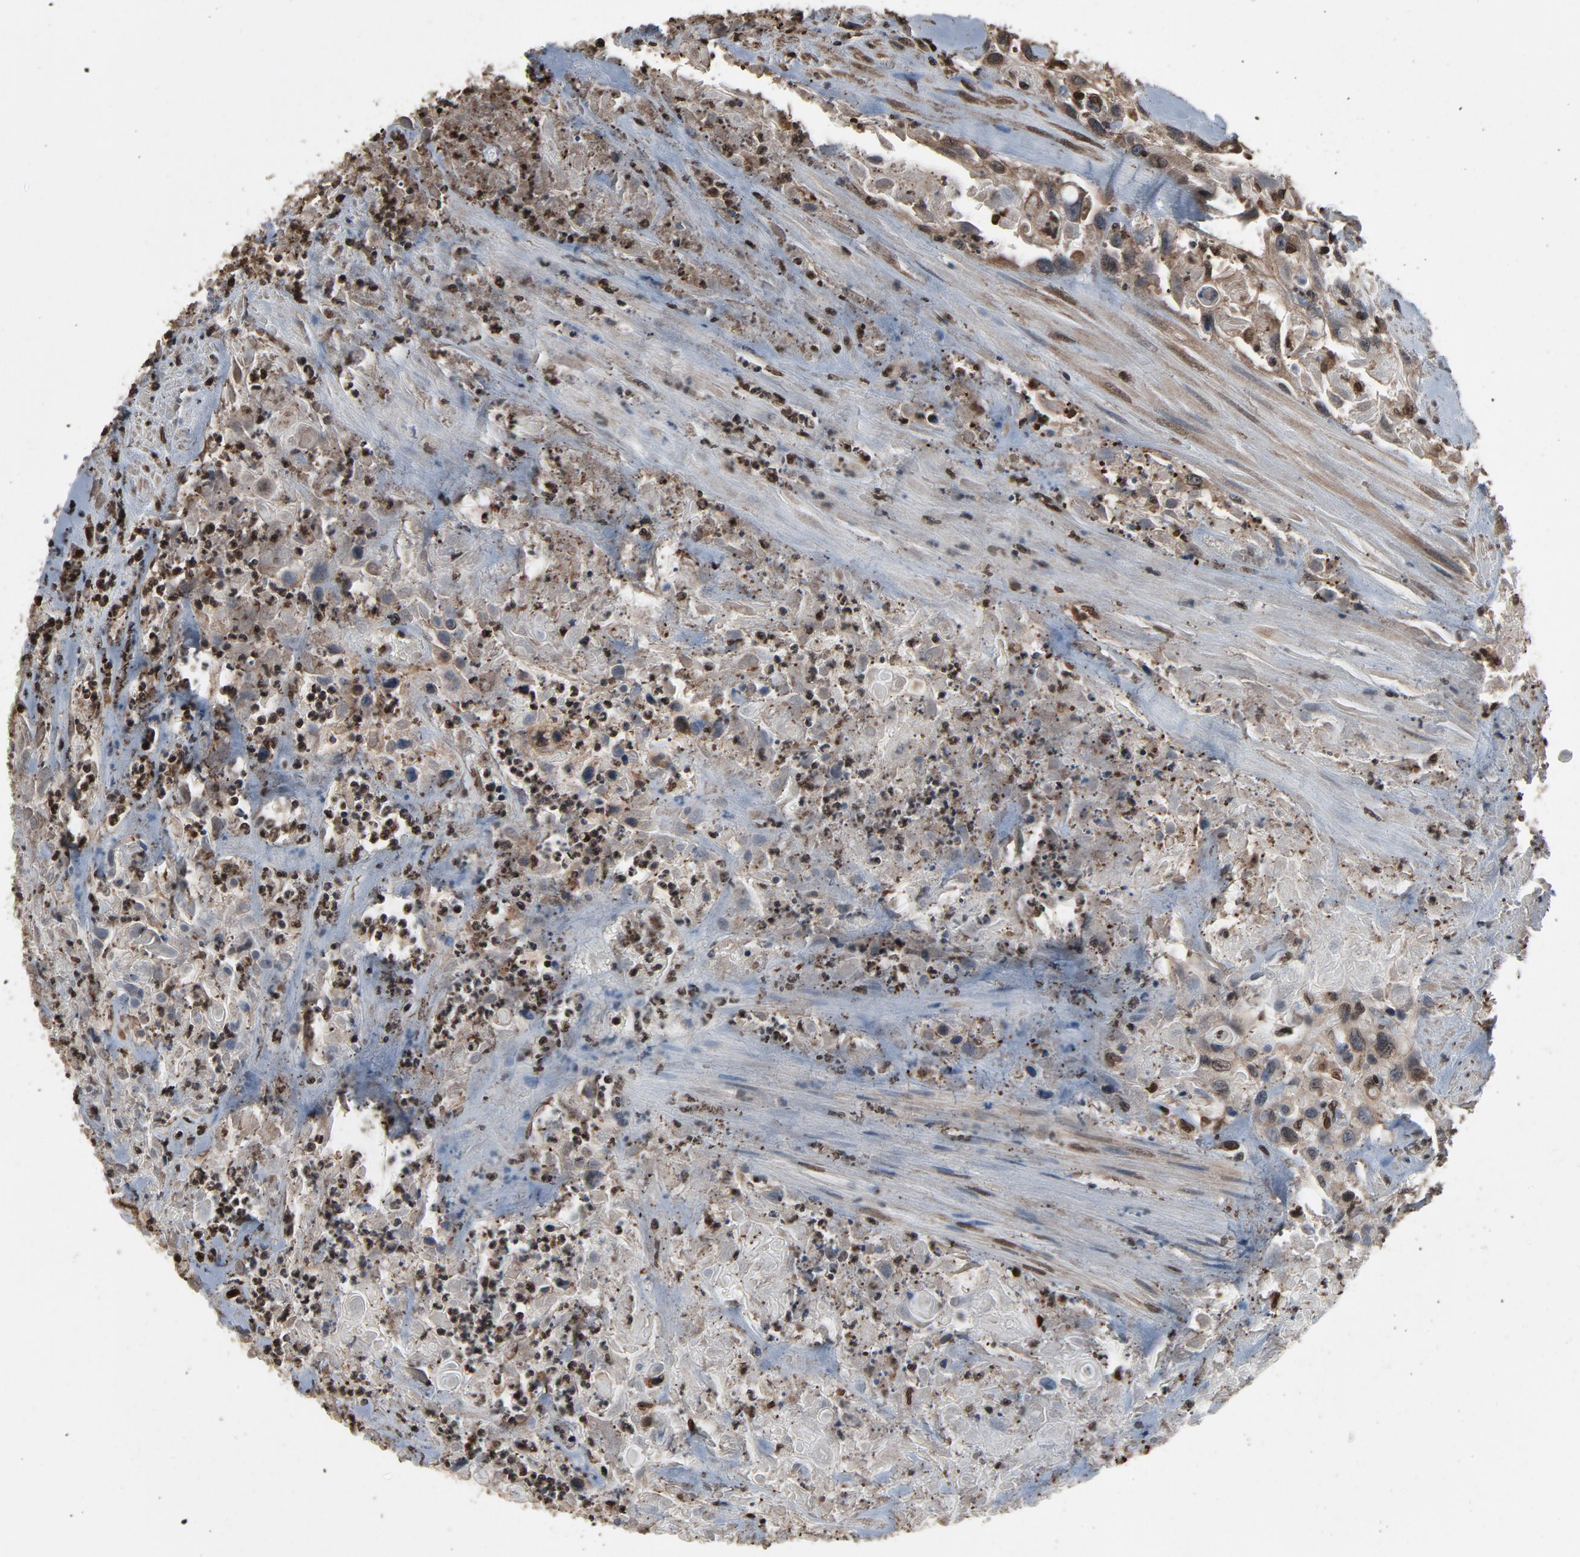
{"staining": {"intensity": "weak", "quantity": "<25%", "location": "cytoplasmic/membranous,nuclear"}, "tissue": "urothelial cancer", "cell_type": "Tumor cells", "image_type": "cancer", "snomed": [{"axis": "morphology", "description": "Urothelial carcinoma, High grade"}, {"axis": "topography", "description": "Urinary bladder"}], "caption": "Immunohistochemical staining of urothelial cancer displays no significant expression in tumor cells.", "gene": "UBE2D1", "patient": {"sex": "female", "age": 84}}